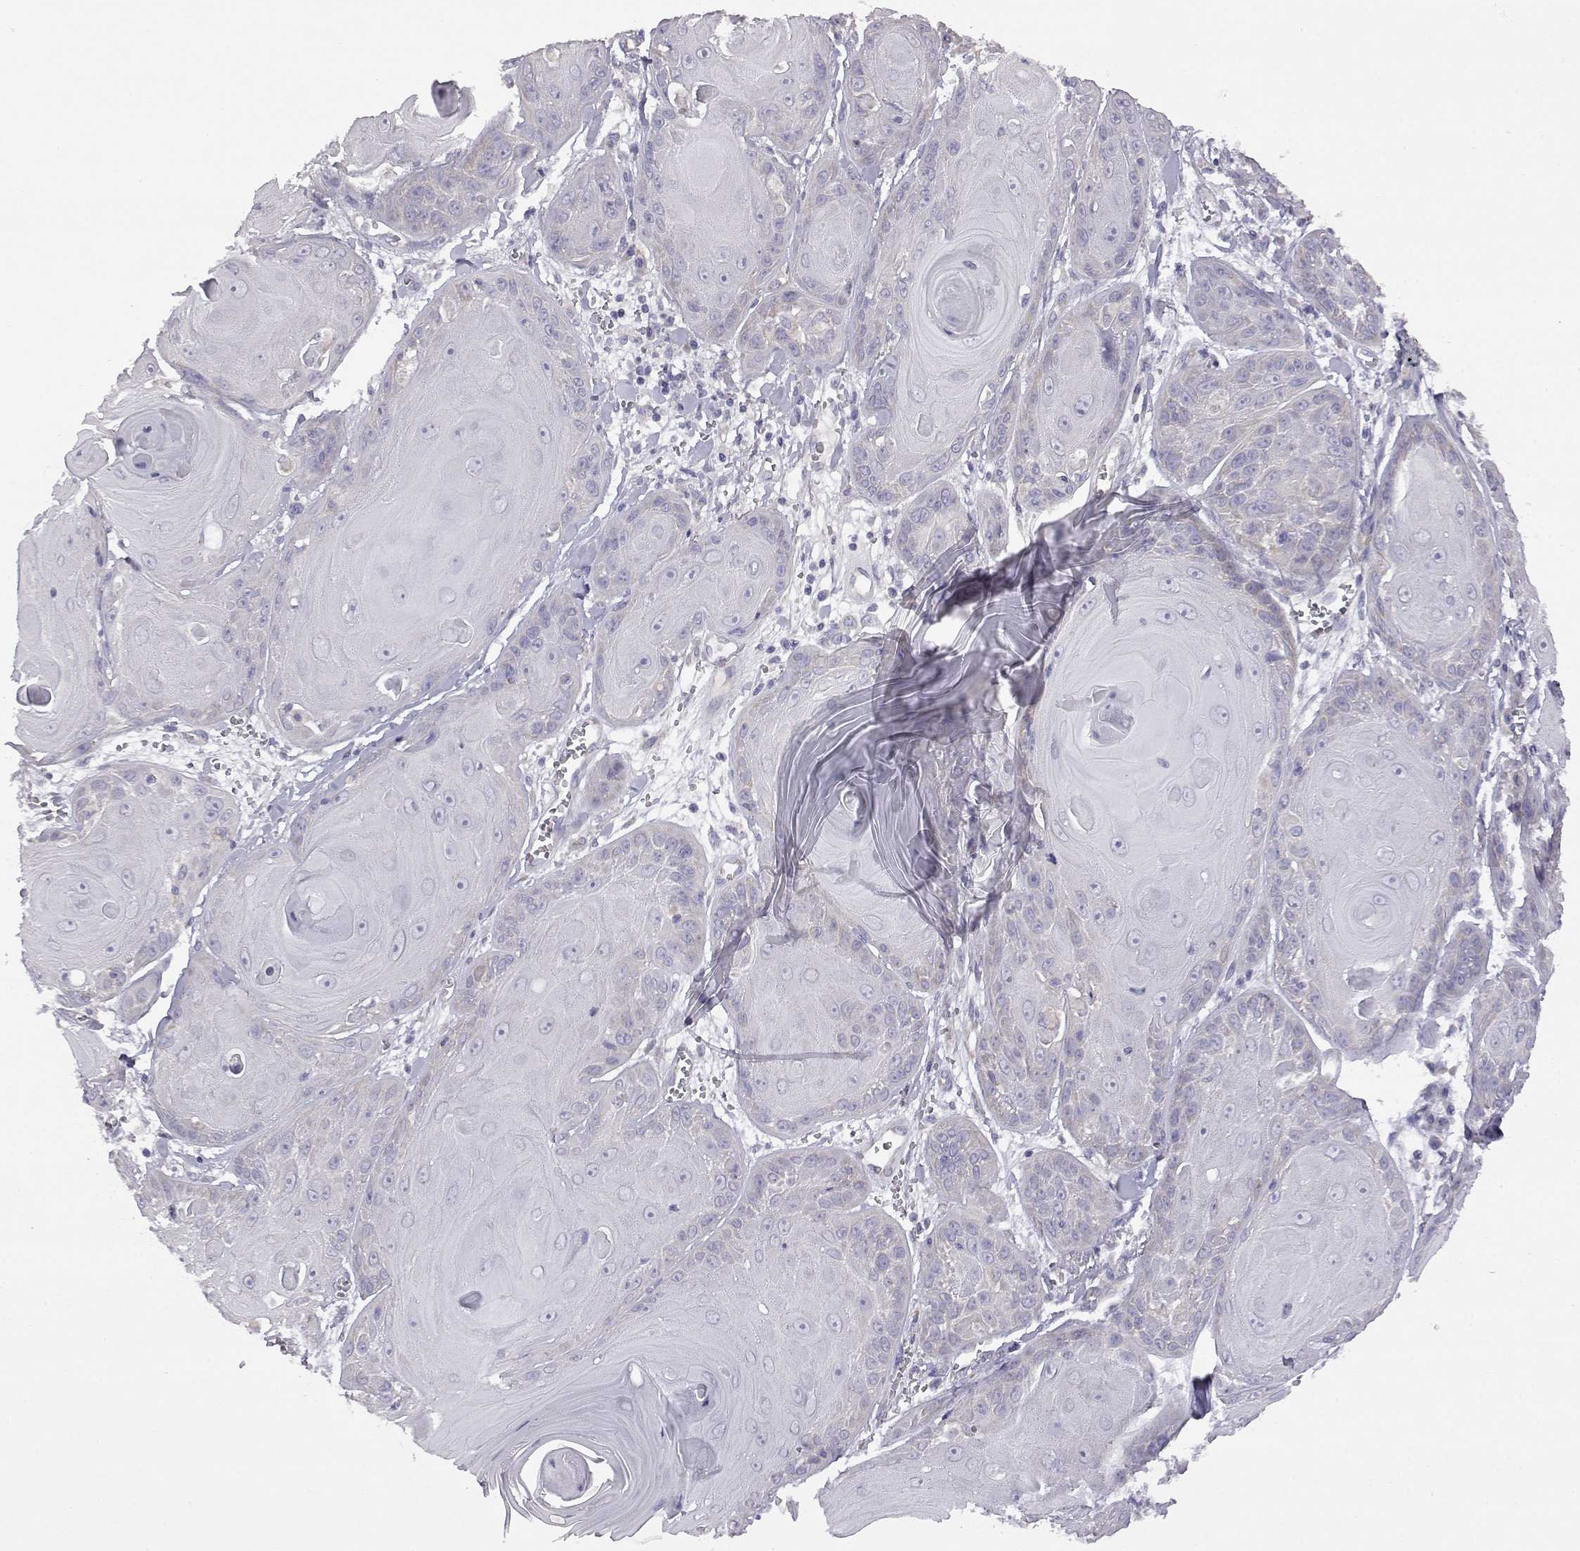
{"staining": {"intensity": "negative", "quantity": "none", "location": "none"}, "tissue": "skin cancer", "cell_type": "Tumor cells", "image_type": "cancer", "snomed": [{"axis": "morphology", "description": "Squamous cell carcinoma, NOS"}, {"axis": "topography", "description": "Skin"}, {"axis": "topography", "description": "Vulva"}], "caption": "This micrograph is of skin cancer (squamous cell carcinoma) stained with IHC to label a protein in brown with the nuclei are counter-stained blue. There is no expression in tumor cells. Brightfield microscopy of IHC stained with DAB (3,3'-diaminobenzidine) (brown) and hematoxylin (blue), captured at high magnification.", "gene": "DDC", "patient": {"sex": "female", "age": 85}}